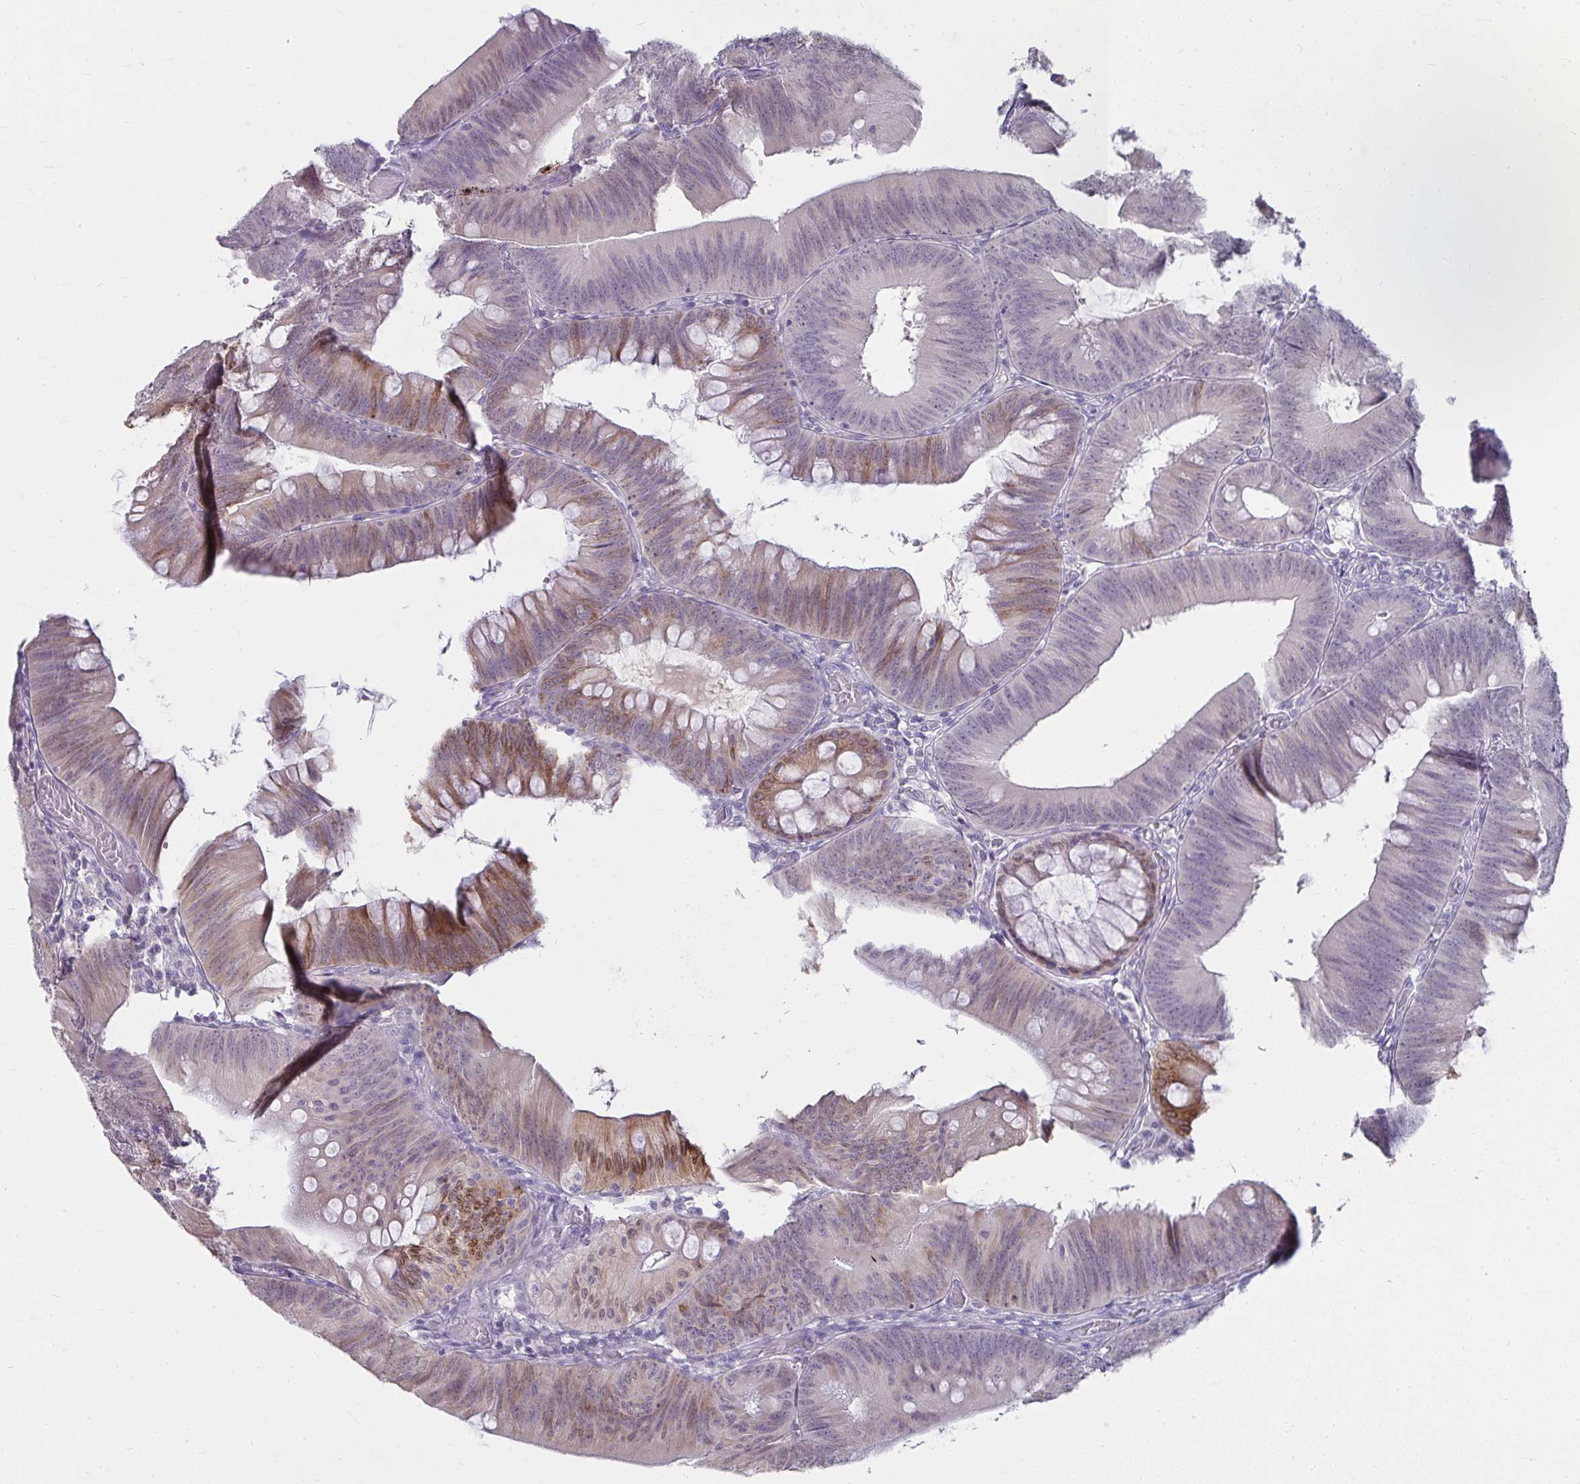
{"staining": {"intensity": "moderate", "quantity": "<25%", "location": "cytoplasmic/membranous,nuclear"}, "tissue": "colorectal cancer", "cell_type": "Tumor cells", "image_type": "cancer", "snomed": [{"axis": "morphology", "description": "Adenocarcinoma, NOS"}, {"axis": "topography", "description": "Colon"}], "caption": "Colorectal adenocarcinoma stained with a brown dye reveals moderate cytoplasmic/membranous and nuclear positive staining in about <25% of tumor cells.", "gene": "UGT3A2", "patient": {"sex": "male", "age": 84}}